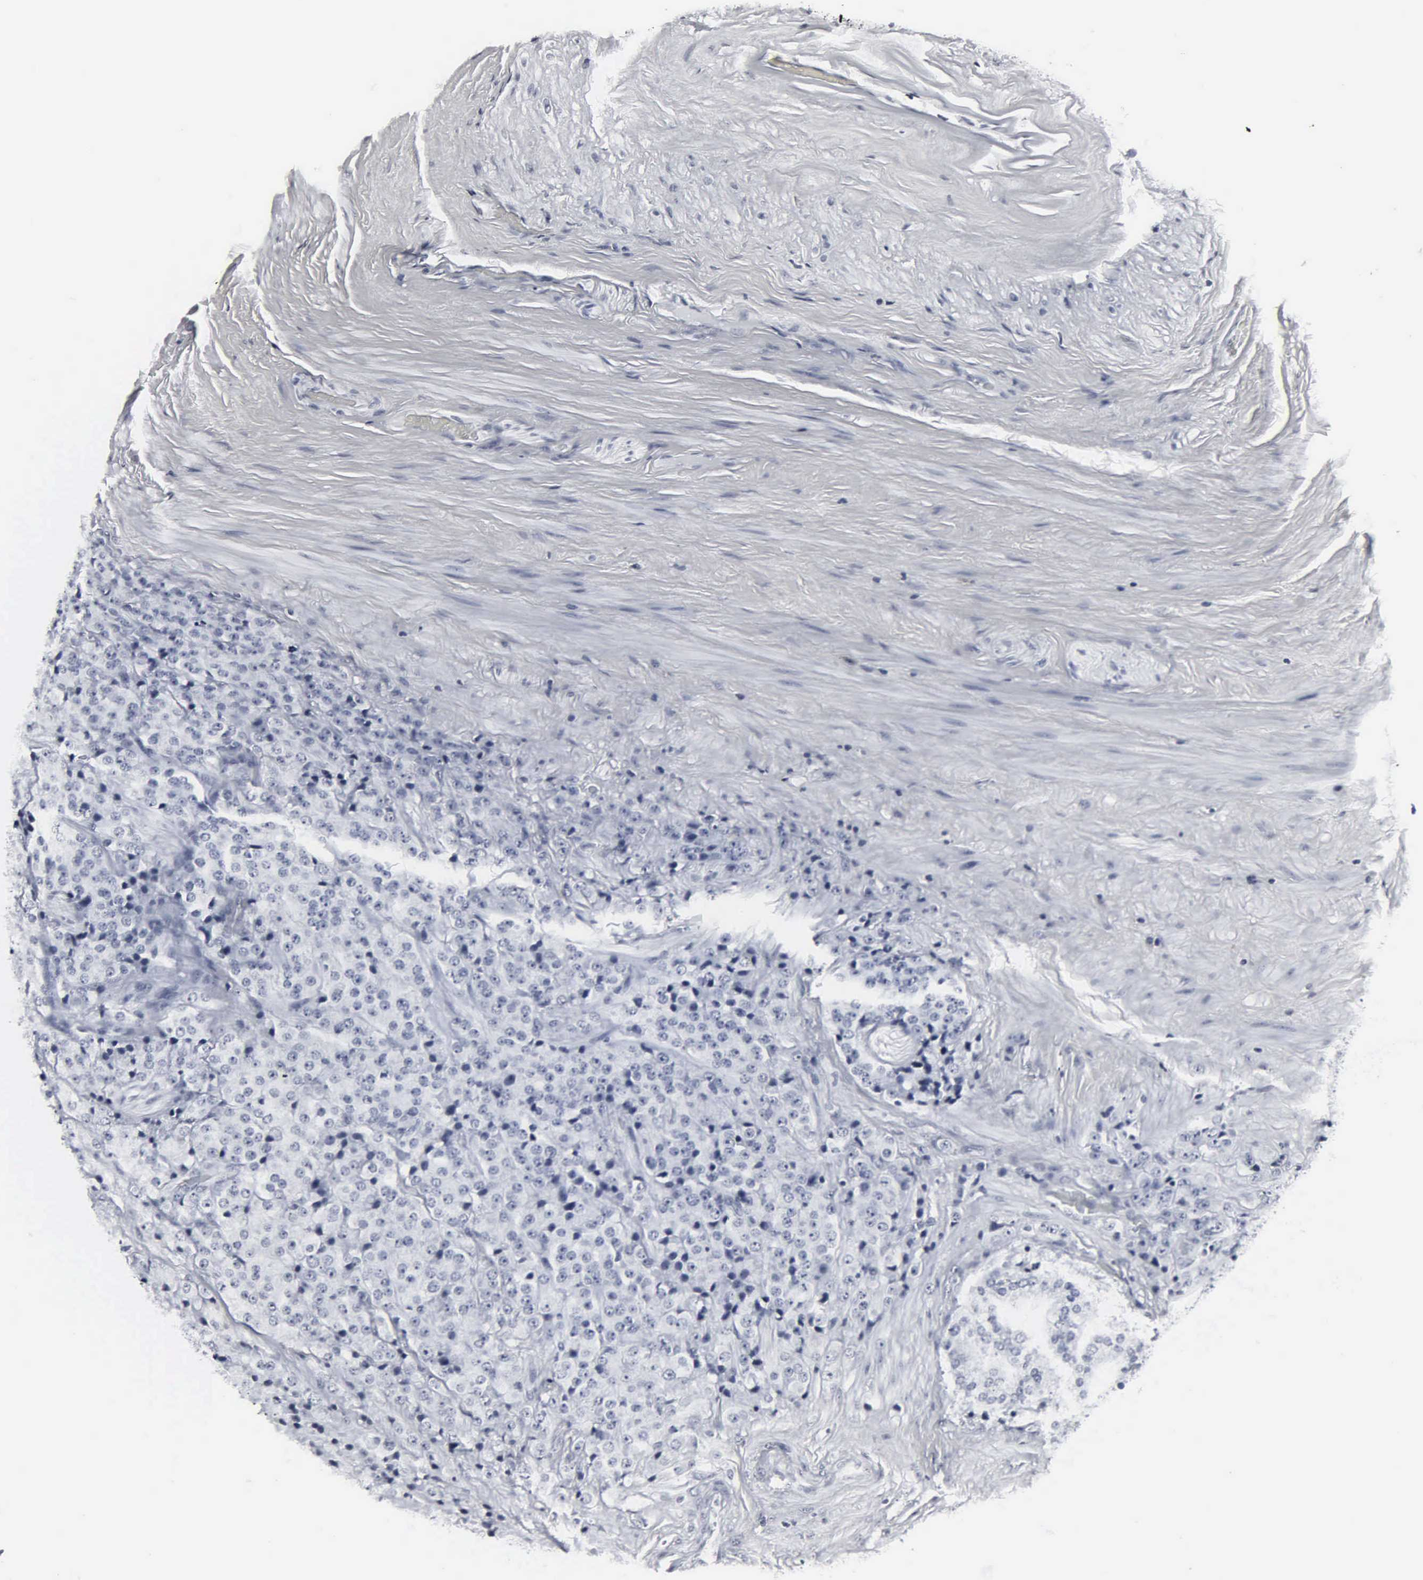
{"staining": {"intensity": "negative", "quantity": "none", "location": "none"}, "tissue": "prostate cancer", "cell_type": "Tumor cells", "image_type": "cancer", "snomed": [{"axis": "morphology", "description": "Adenocarcinoma, Medium grade"}, {"axis": "topography", "description": "Prostate"}], "caption": "The immunohistochemistry (IHC) micrograph has no significant expression in tumor cells of medium-grade adenocarcinoma (prostate) tissue.", "gene": "DGCR2", "patient": {"sex": "male", "age": 70}}